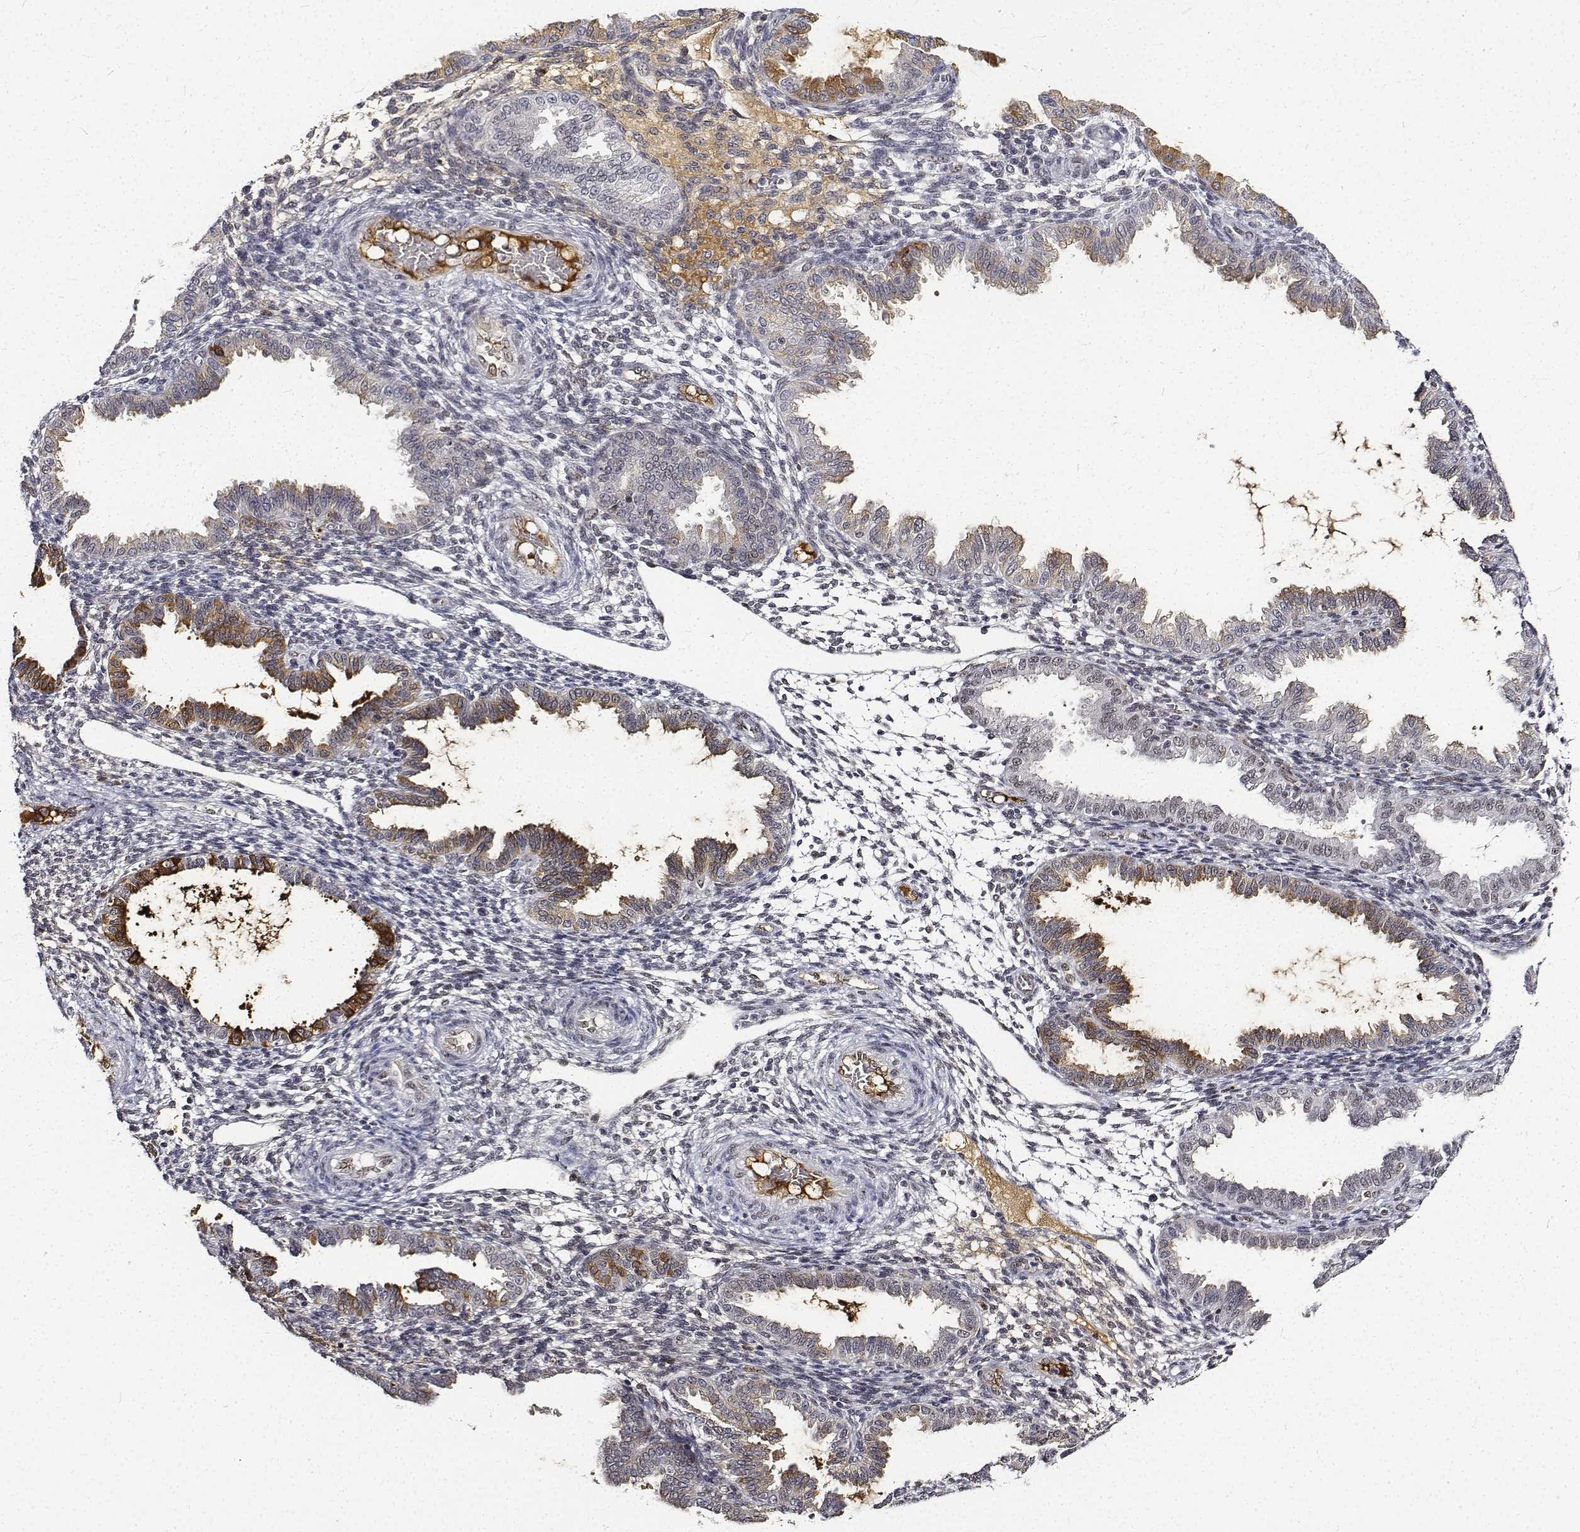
{"staining": {"intensity": "weak", "quantity": "<25%", "location": "nuclear"}, "tissue": "endometrium", "cell_type": "Cells in endometrial stroma", "image_type": "normal", "snomed": [{"axis": "morphology", "description": "Normal tissue, NOS"}, {"axis": "topography", "description": "Endometrium"}], "caption": "DAB immunohistochemical staining of unremarkable endometrium exhibits no significant expression in cells in endometrial stroma.", "gene": "ATRX", "patient": {"sex": "female", "age": 33}}